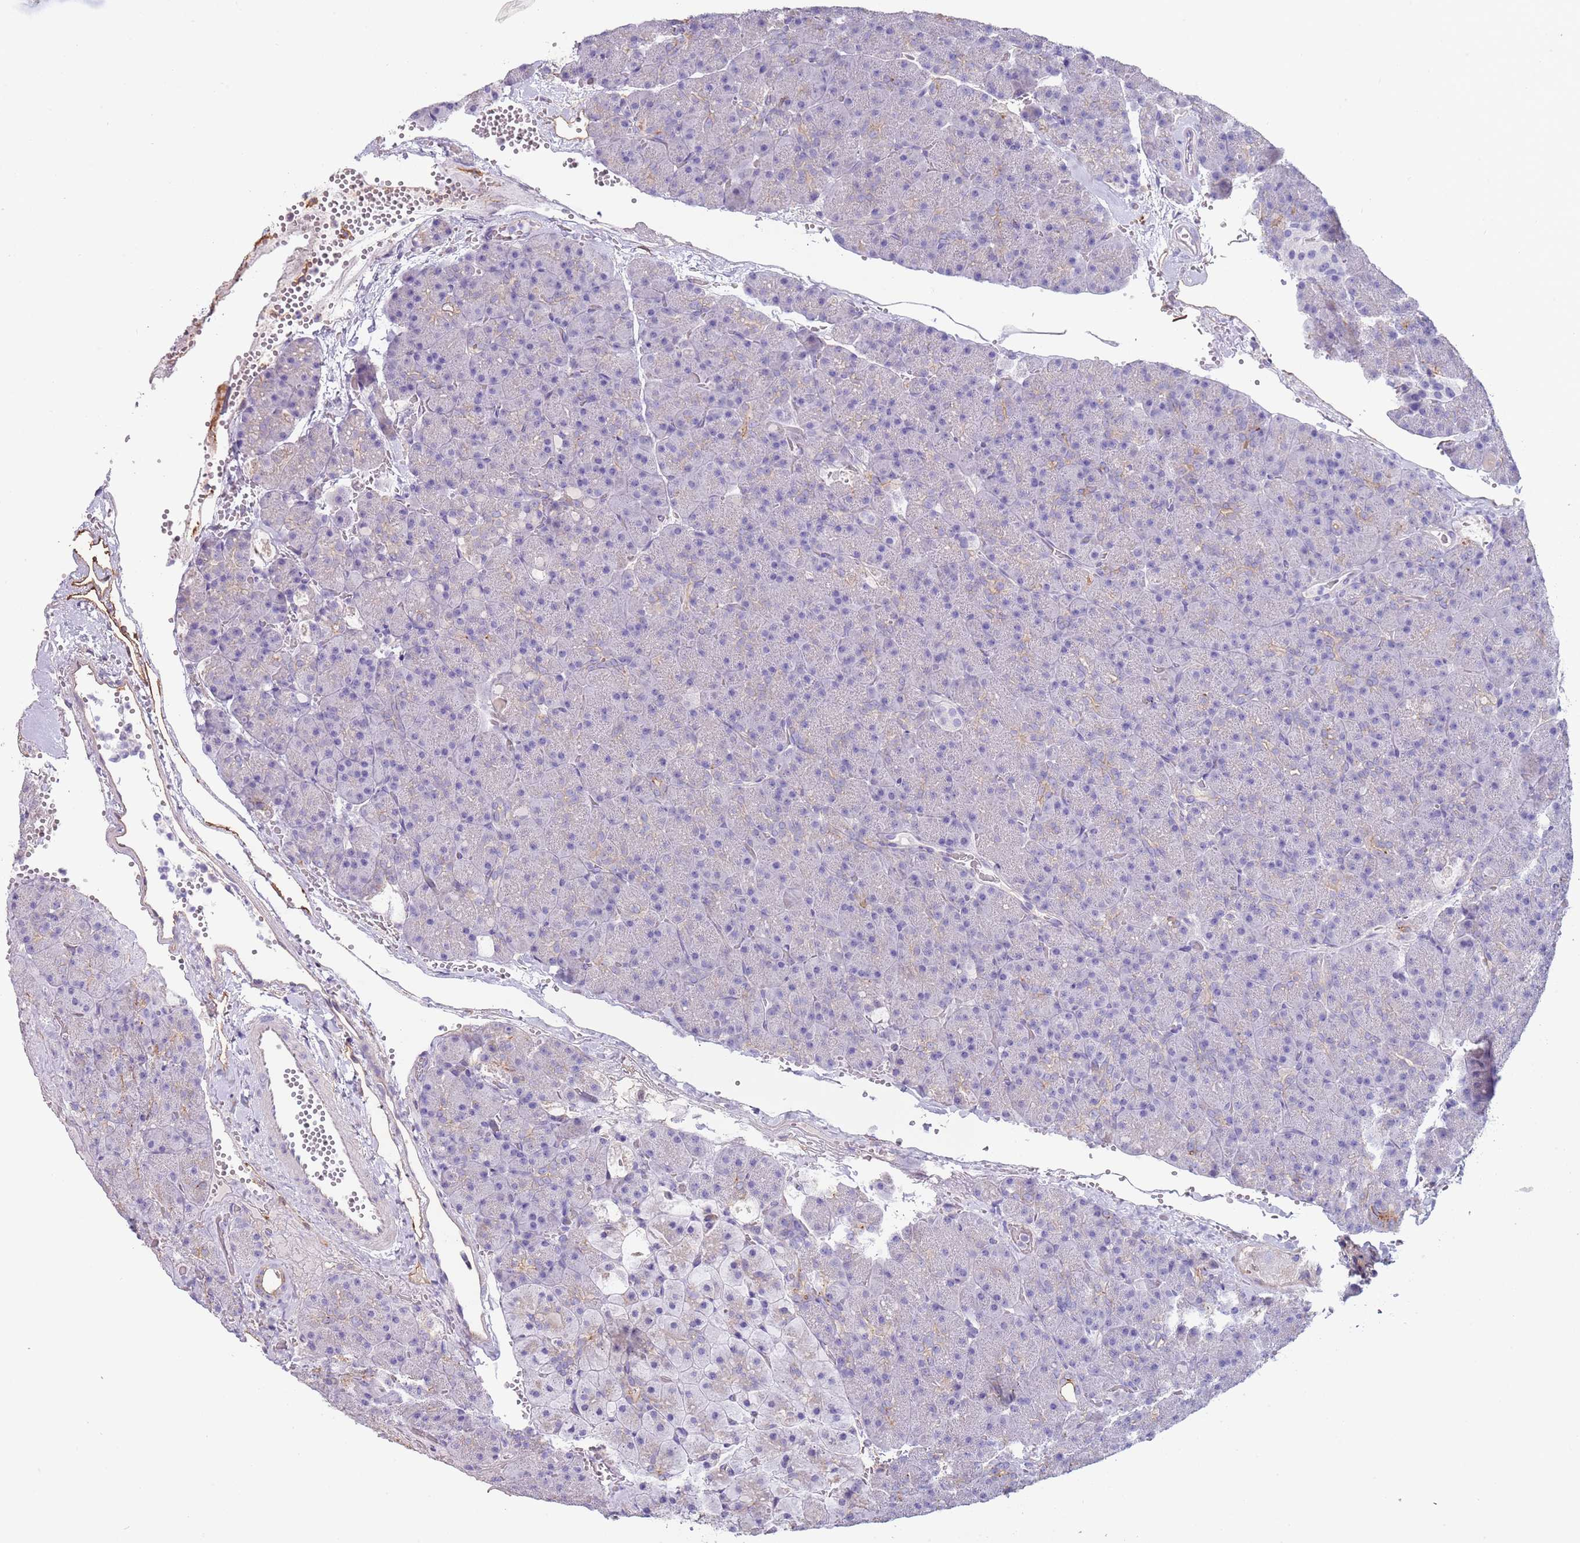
{"staining": {"intensity": "moderate", "quantity": "<25%", "location": "cytoplasmic/membranous"}, "tissue": "pancreas", "cell_type": "Exocrine glandular cells", "image_type": "normal", "snomed": [{"axis": "morphology", "description": "Normal tissue, NOS"}, {"axis": "topography", "description": "Pancreas"}], "caption": "Immunohistochemistry of unremarkable human pancreas displays low levels of moderate cytoplasmic/membranous staining in about <25% of exocrine glandular cells.", "gene": "ENSG00000271254", "patient": {"sex": "male", "age": 36}}